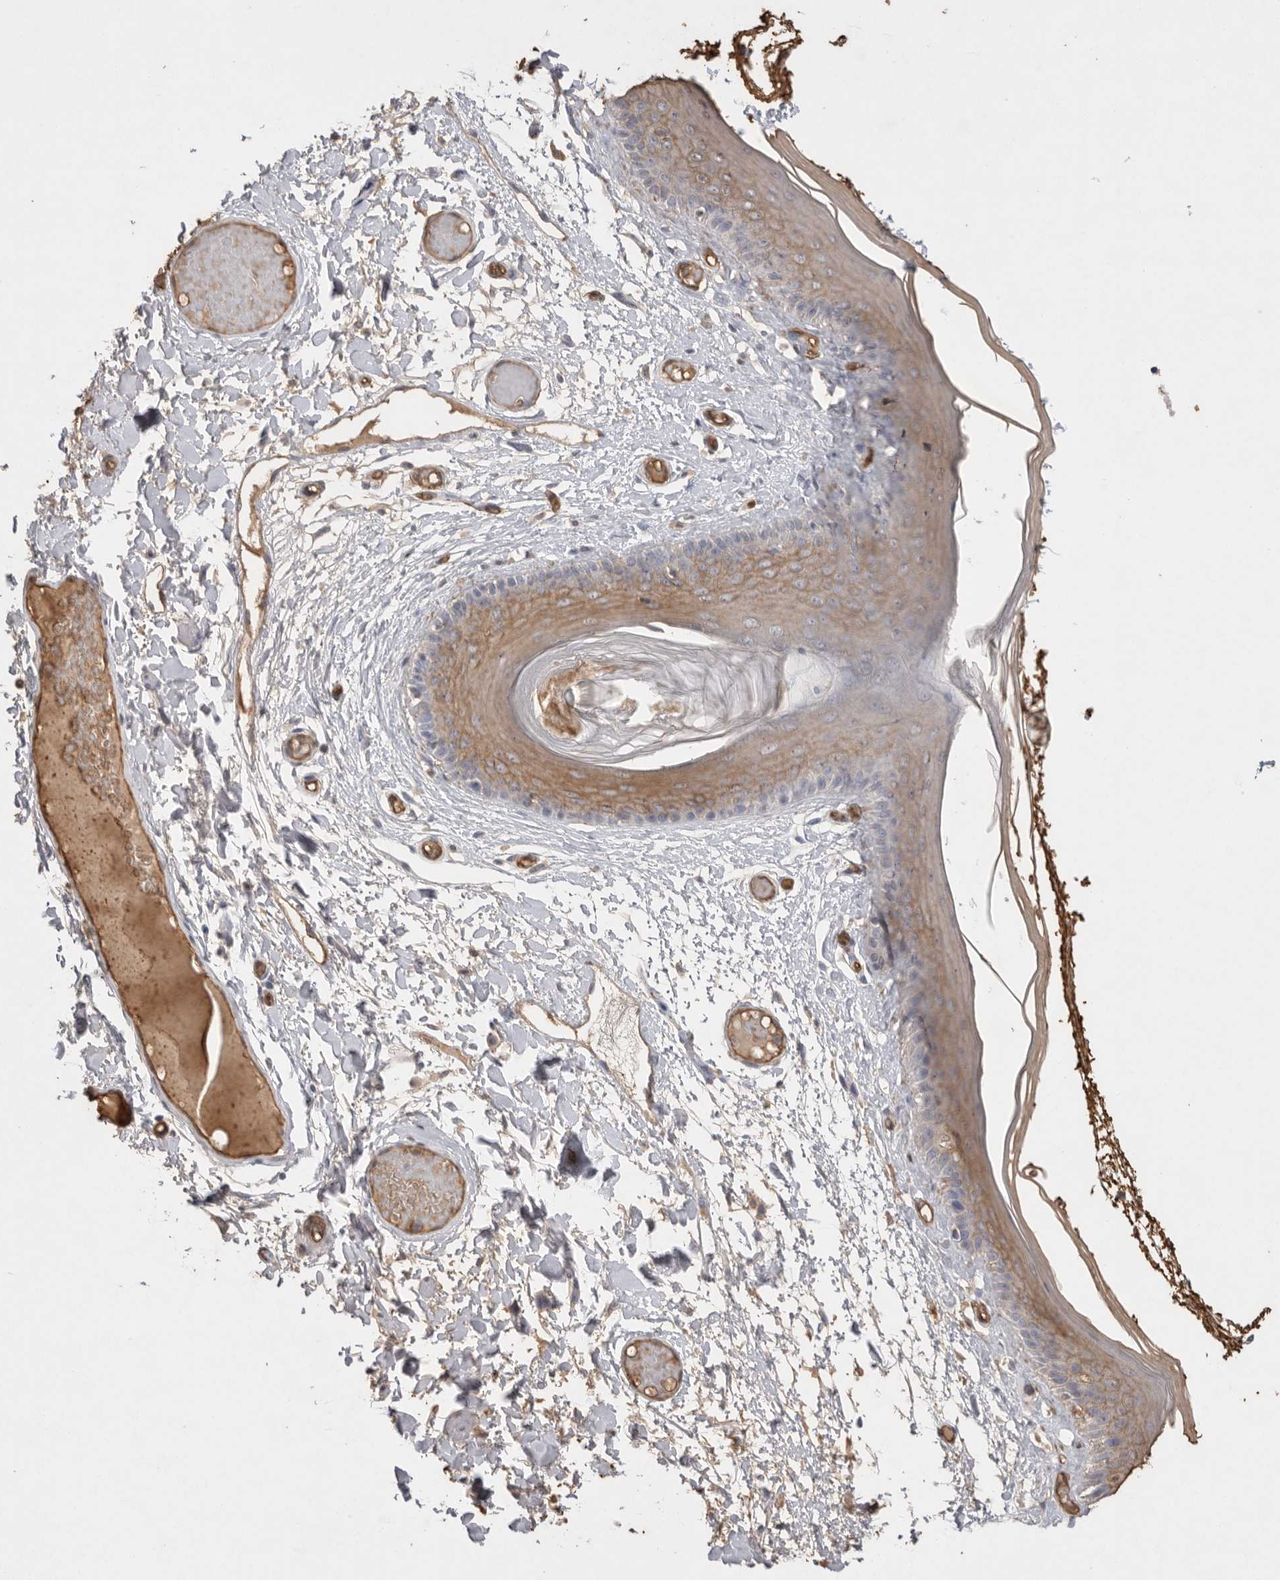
{"staining": {"intensity": "moderate", "quantity": "25%-75%", "location": "cytoplasmic/membranous"}, "tissue": "skin", "cell_type": "Epidermal cells", "image_type": "normal", "snomed": [{"axis": "morphology", "description": "Normal tissue, NOS"}, {"axis": "topography", "description": "Vulva"}], "caption": "Skin stained with immunohistochemistry demonstrates moderate cytoplasmic/membranous staining in about 25%-75% of epidermal cells.", "gene": "IL27", "patient": {"sex": "female", "age": 73}}